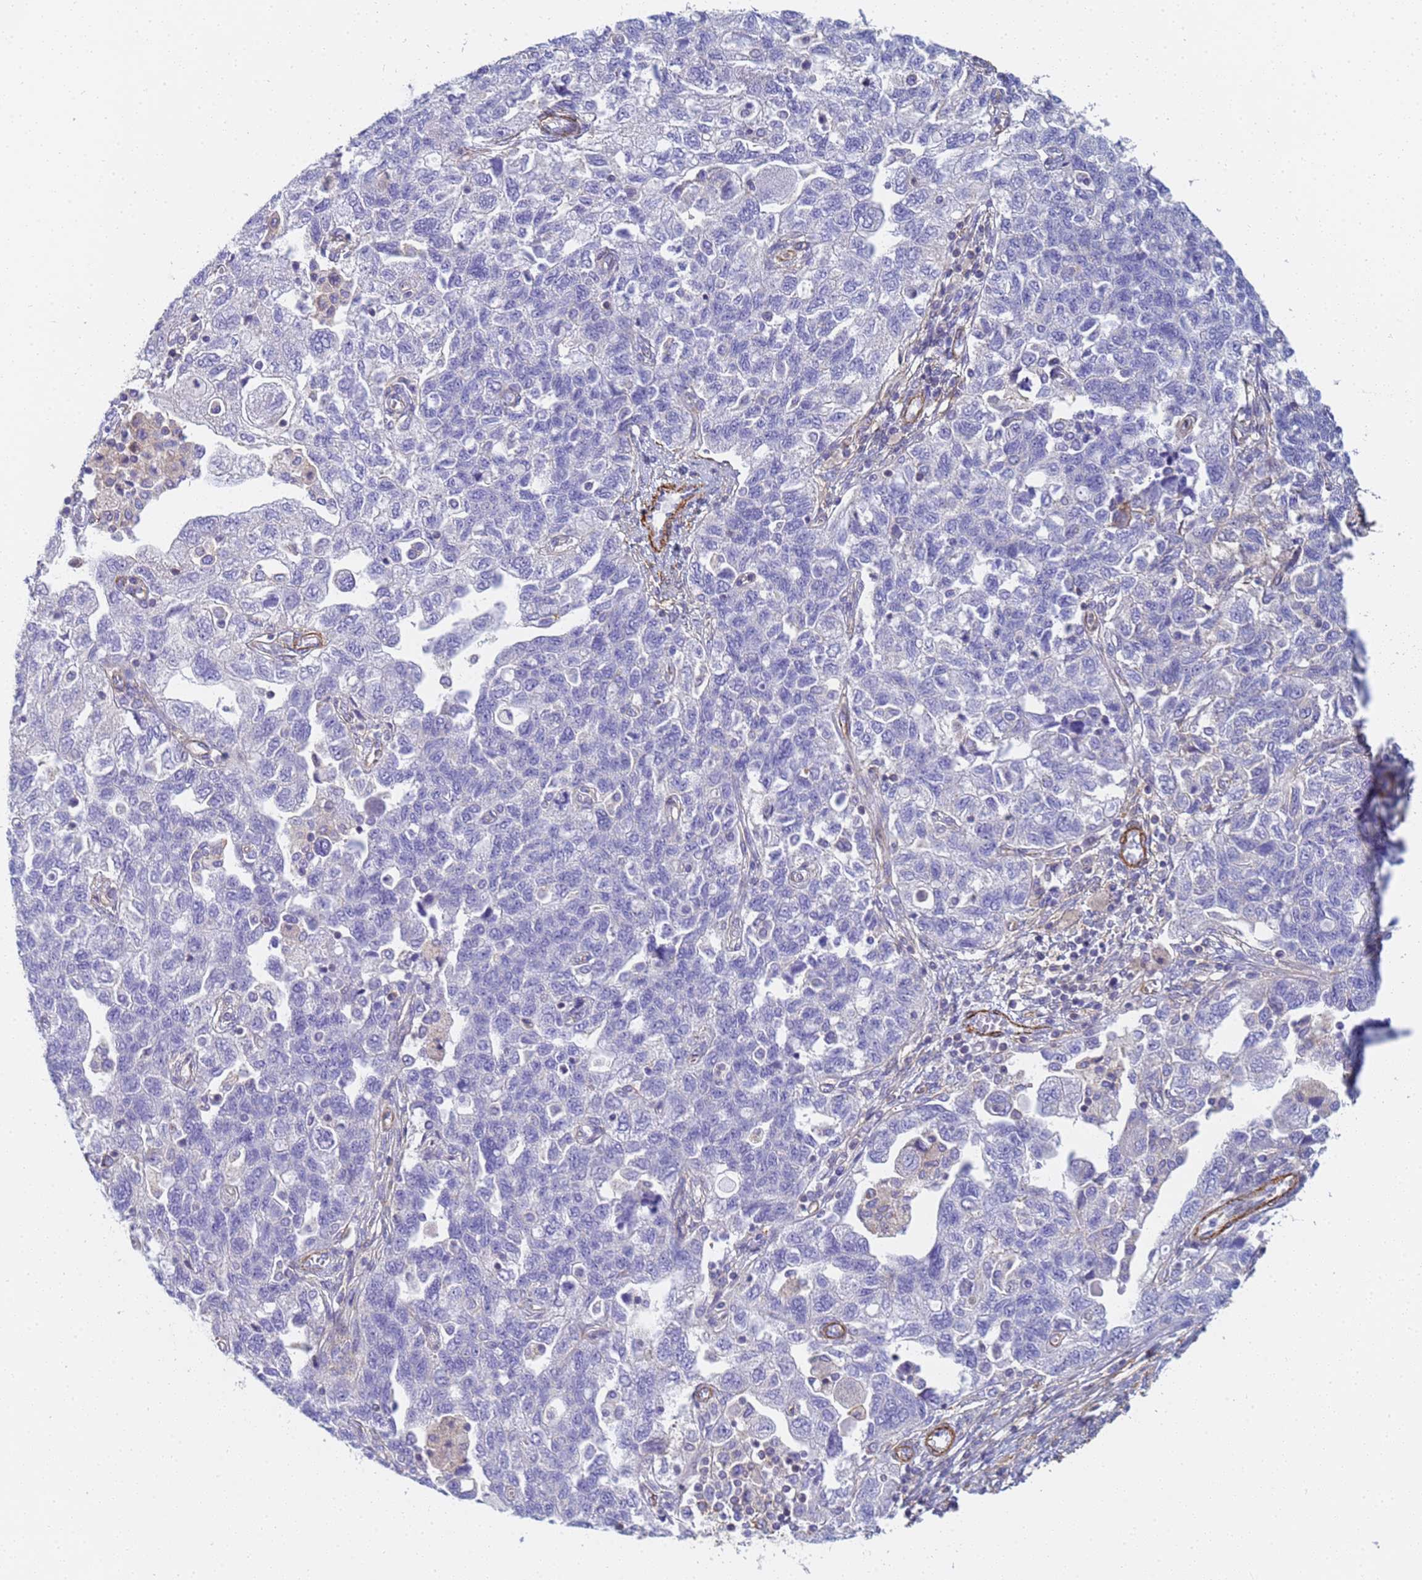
{"staining": {"intensity": "negative", "quantity": "none", "location": "none"}, "tissue": "ovarian cancer", "cell_type": "Tumor cells", "image_type": "cancer", "snomed": [{"axis": "morphology", "description": "Carcinoma, NOS"}, {"axis": "morphology", "description": "Cystadenocarcinoma, serous, NOS"}, {"axis": "topography", "description": "Ovary"}], "caption": "Tumor cells show no significant positivity in ovarian cancer.", "gene": "TPM1", "patient": {"sex": "female", "age": 69}}